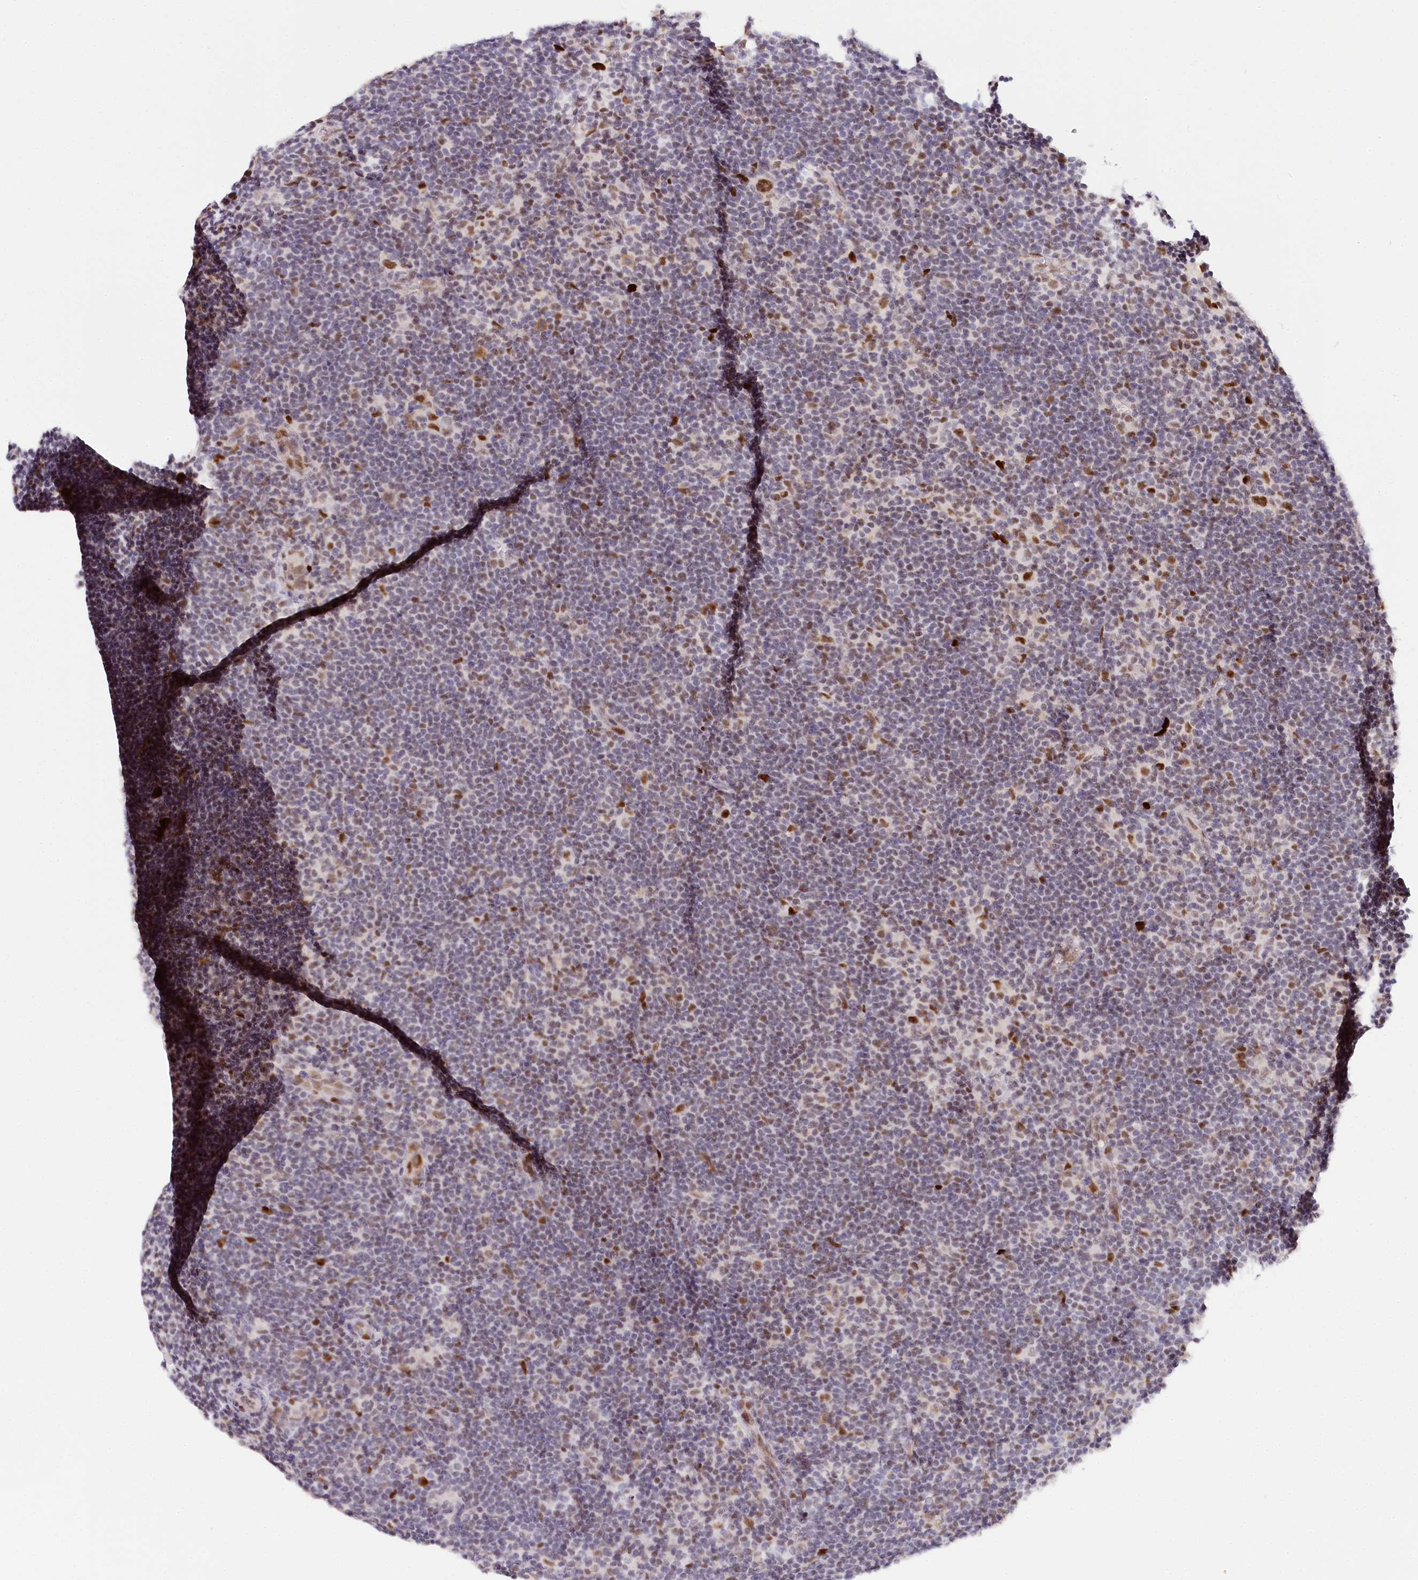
{"staining": {"intensity": "moderate", "quantity": ">75%", "location": "nuclear"}, "tissue": "lymphoma", "cell_type": "Tumor cells", "image_type": "cancer", "snomed": [{"axis": "morphology", "description": "Hodgkin's disease, NOS"}, {"axis": "topography", "description": "Lymph node"}], "caption": "Lymphoma stained with a brown dye reveals moderate nuclear positive expression in about >75% of tumor cells.", "gene": "TP53", "patient": {"sex": "female", "age": 57}}